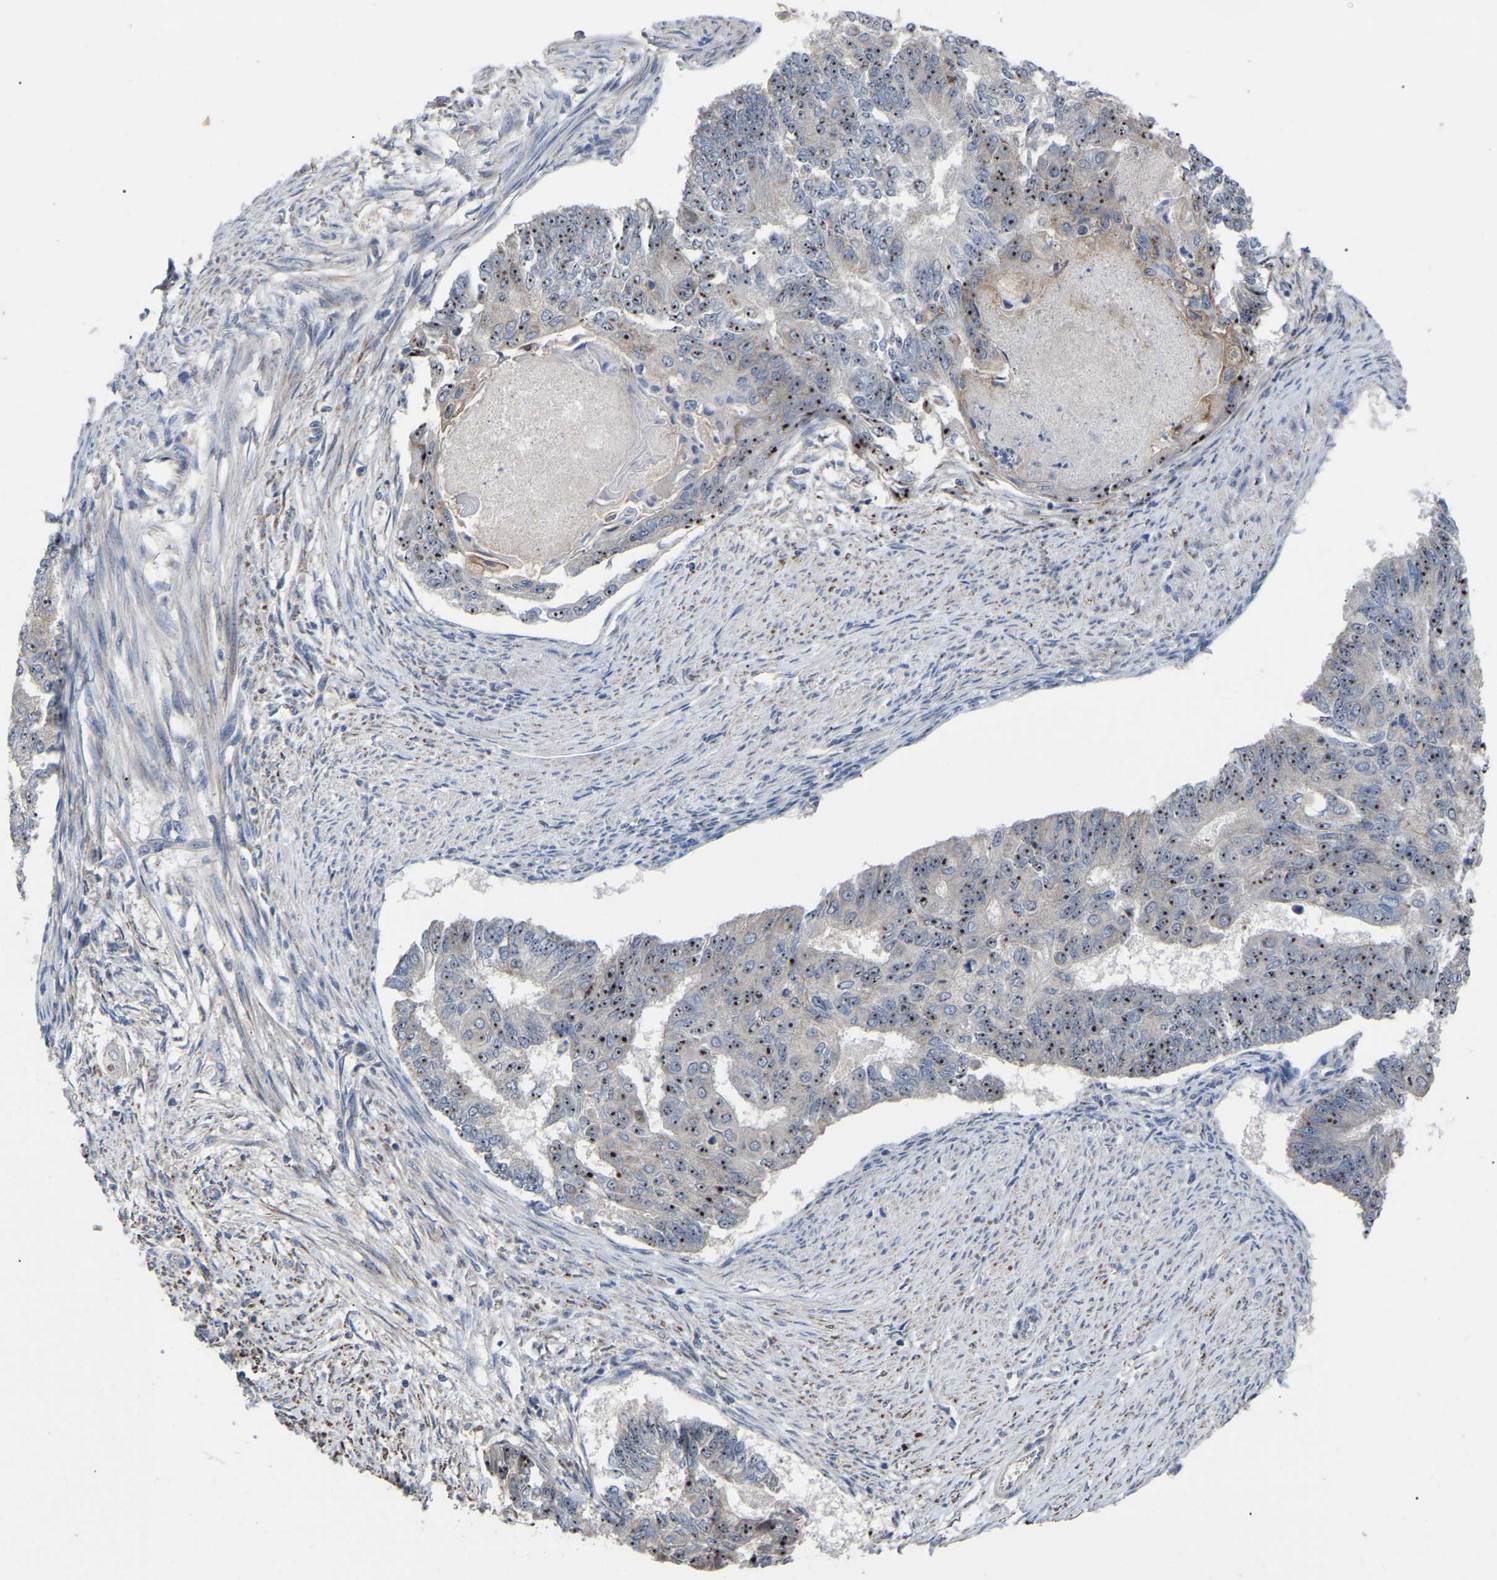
{"staining": {"intensity": "moderate", "quantity": ">75%", "location": "nuclear"}, "tissue": "endometrial cancer", "cell_type": "Tumor cells", "image_type": "cancer", "snomed": [{"axis": "morphology", "description": "Adenocarcinoma, NOS"}, {"axis": "topography", "description": "Endometrium"}], "caption": "An immunohistochemistry histopathology image of neoplastic tissue is shown. Protein staining in brown highlights moderate nuclear positivity in endometrial adenocarcinoma within tumor cells.", "gene": "NOP53", "patient": {"sex": "female", "age": 32}}